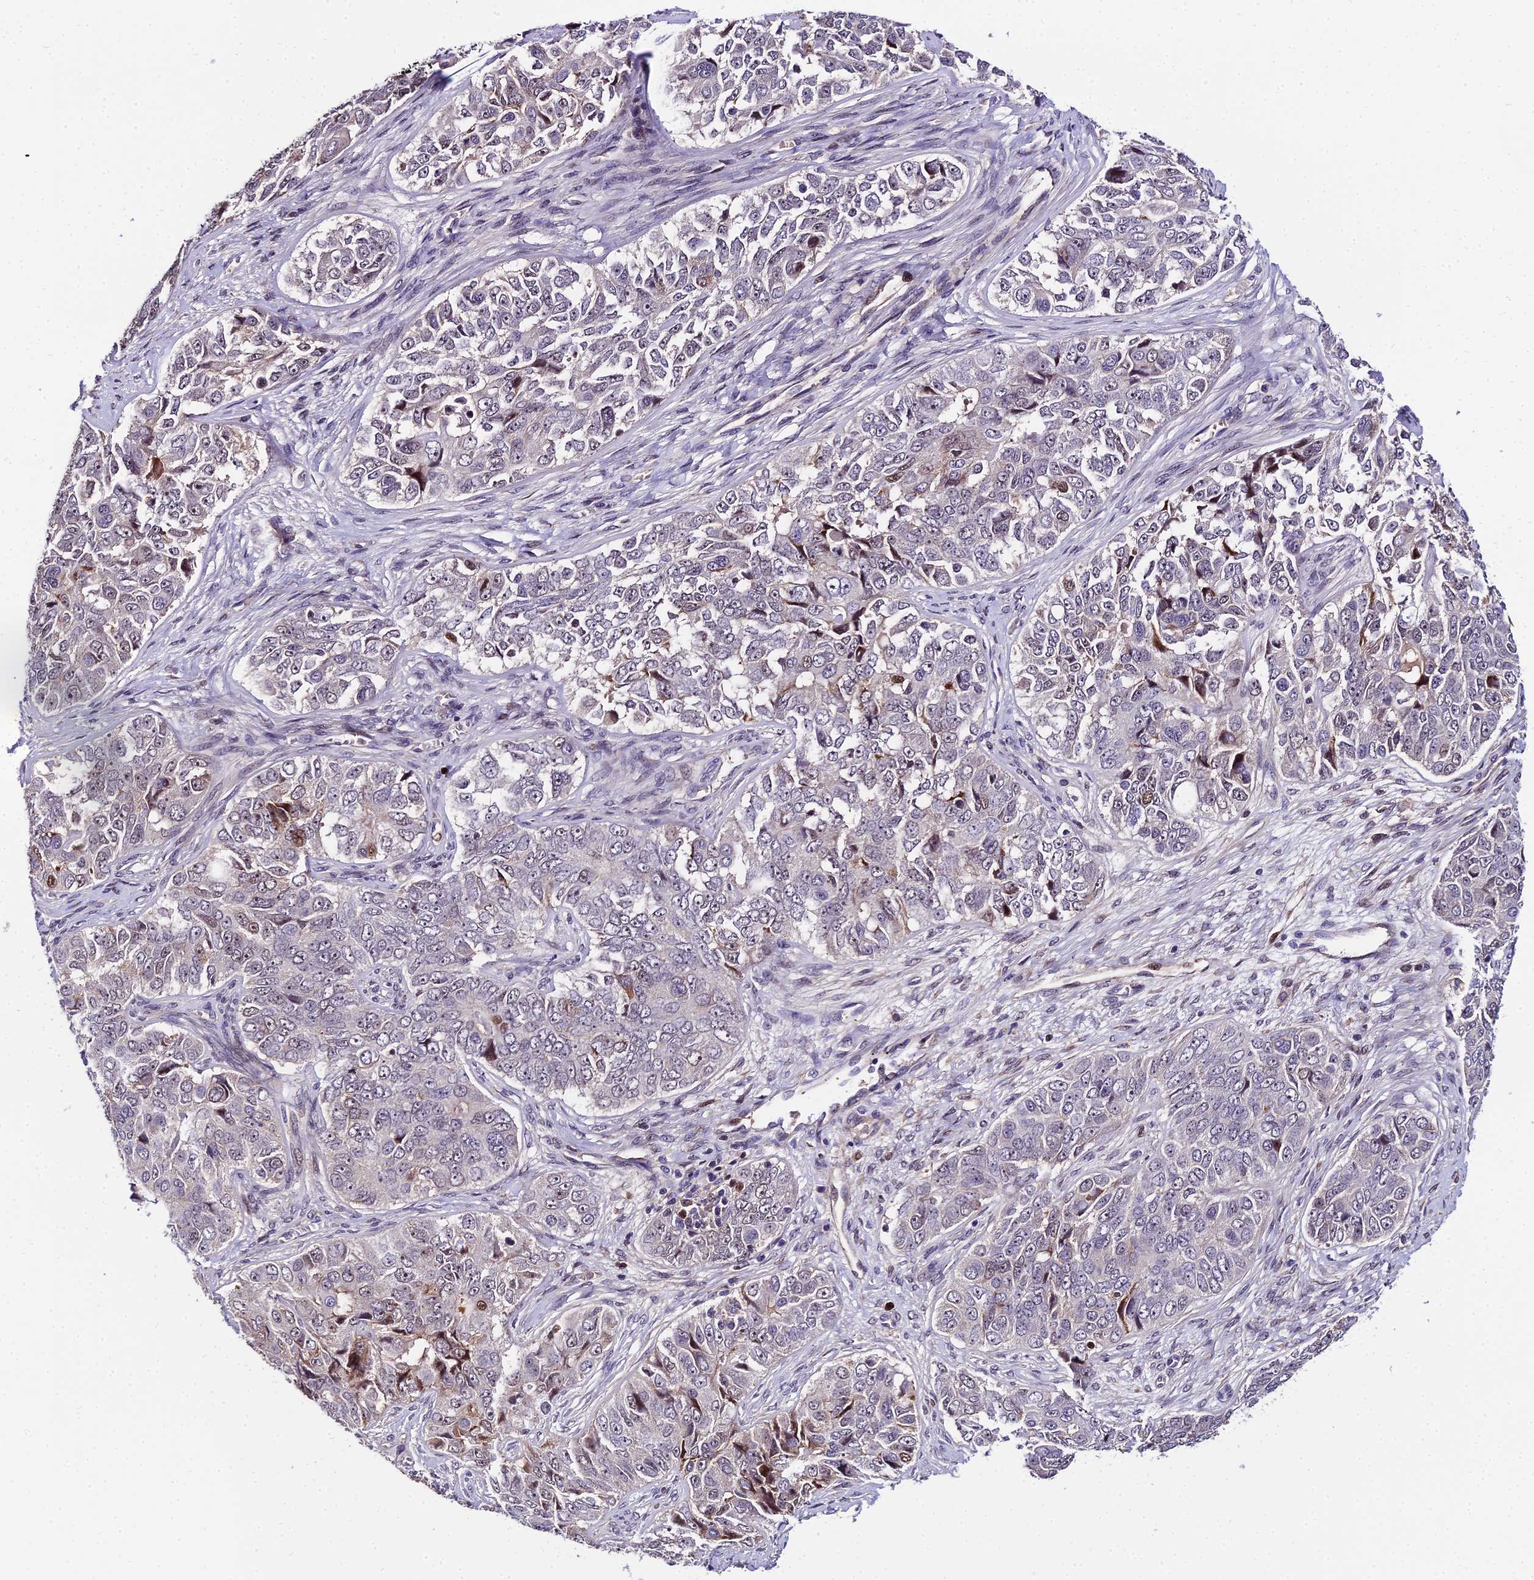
{"staining": {"intensity": "moderate", "quantity": "<25%", "location": "nuclear"}, "tissue": "ovarian cancer", "cell_type": "Tumor cells", "image_type": "cancer", "snomed": [{"axis": "morphology", "description": "Carcinoma, endometroid"}, {"axis": "topography", "description": "Ovary"}], "caption": "The image reveals immunohistochemical staining of ovarian cancer (endometroid carcinoma). There is moderate nuclear expression is appreciated in approximately <25% of tumor cells. The protein of interest is shown in brown color, while the nuclei are stained blue.", "gene": "TRIML2", "patient": {"sex": "female", "age": 51}}